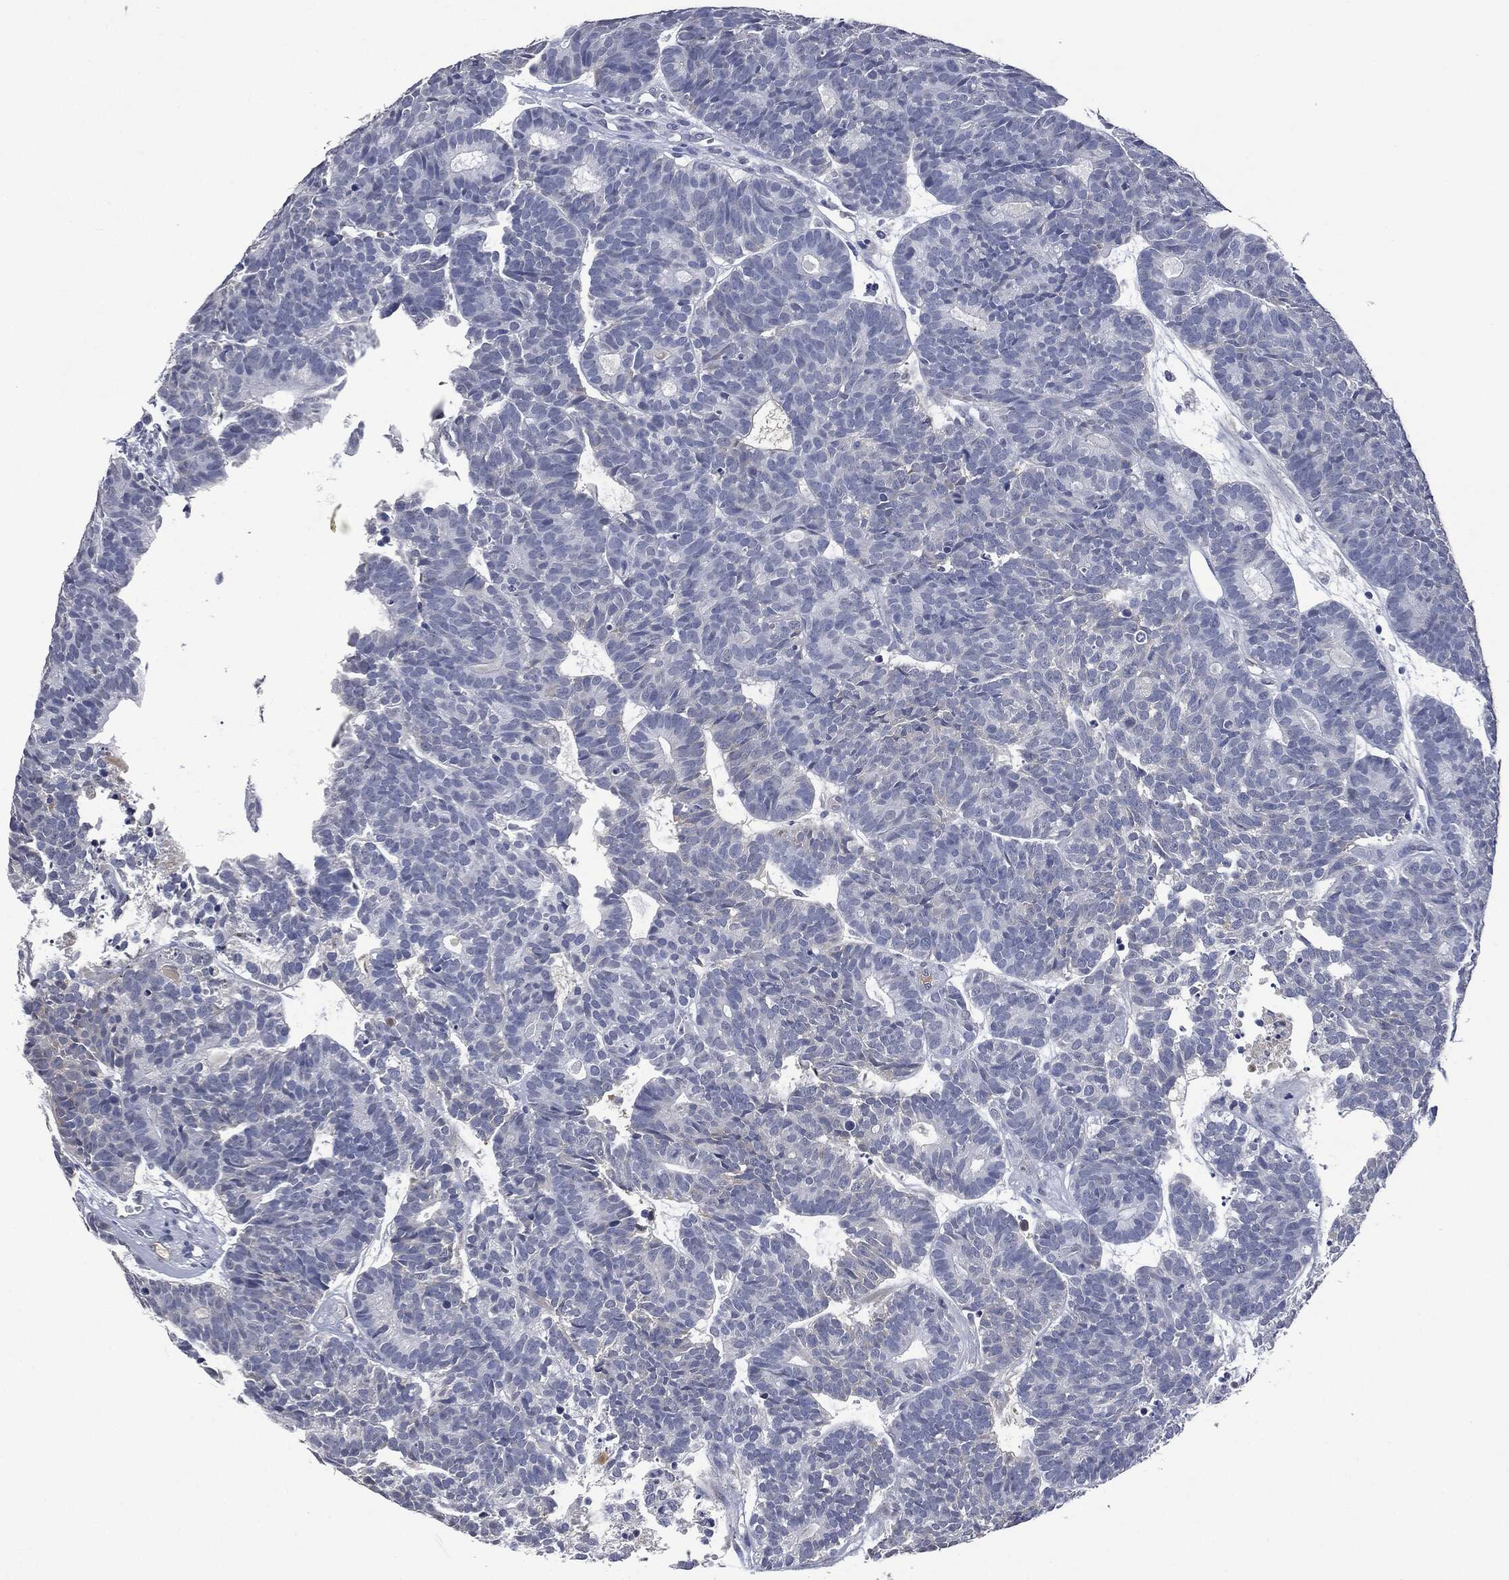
{"staining": {"intensity": "negative", "quantity": "none", "location": "none"}, "tissue": "head and neck cancer", "cell_type": "Tumor cells", "image_type": "cancer", "snomed": [{"axis": "morphology", "description": "Adenocarcinoma, NOS"}, {"axis": "topography", "description": "Head-Neck"}], "caption": "The IHC image has no significant staining in tumor cells of head and neck cancer (adenocarcinoma) tissue.", "gene": "SIGLEC7", "patient": {"sex": "female", "age": 81}}